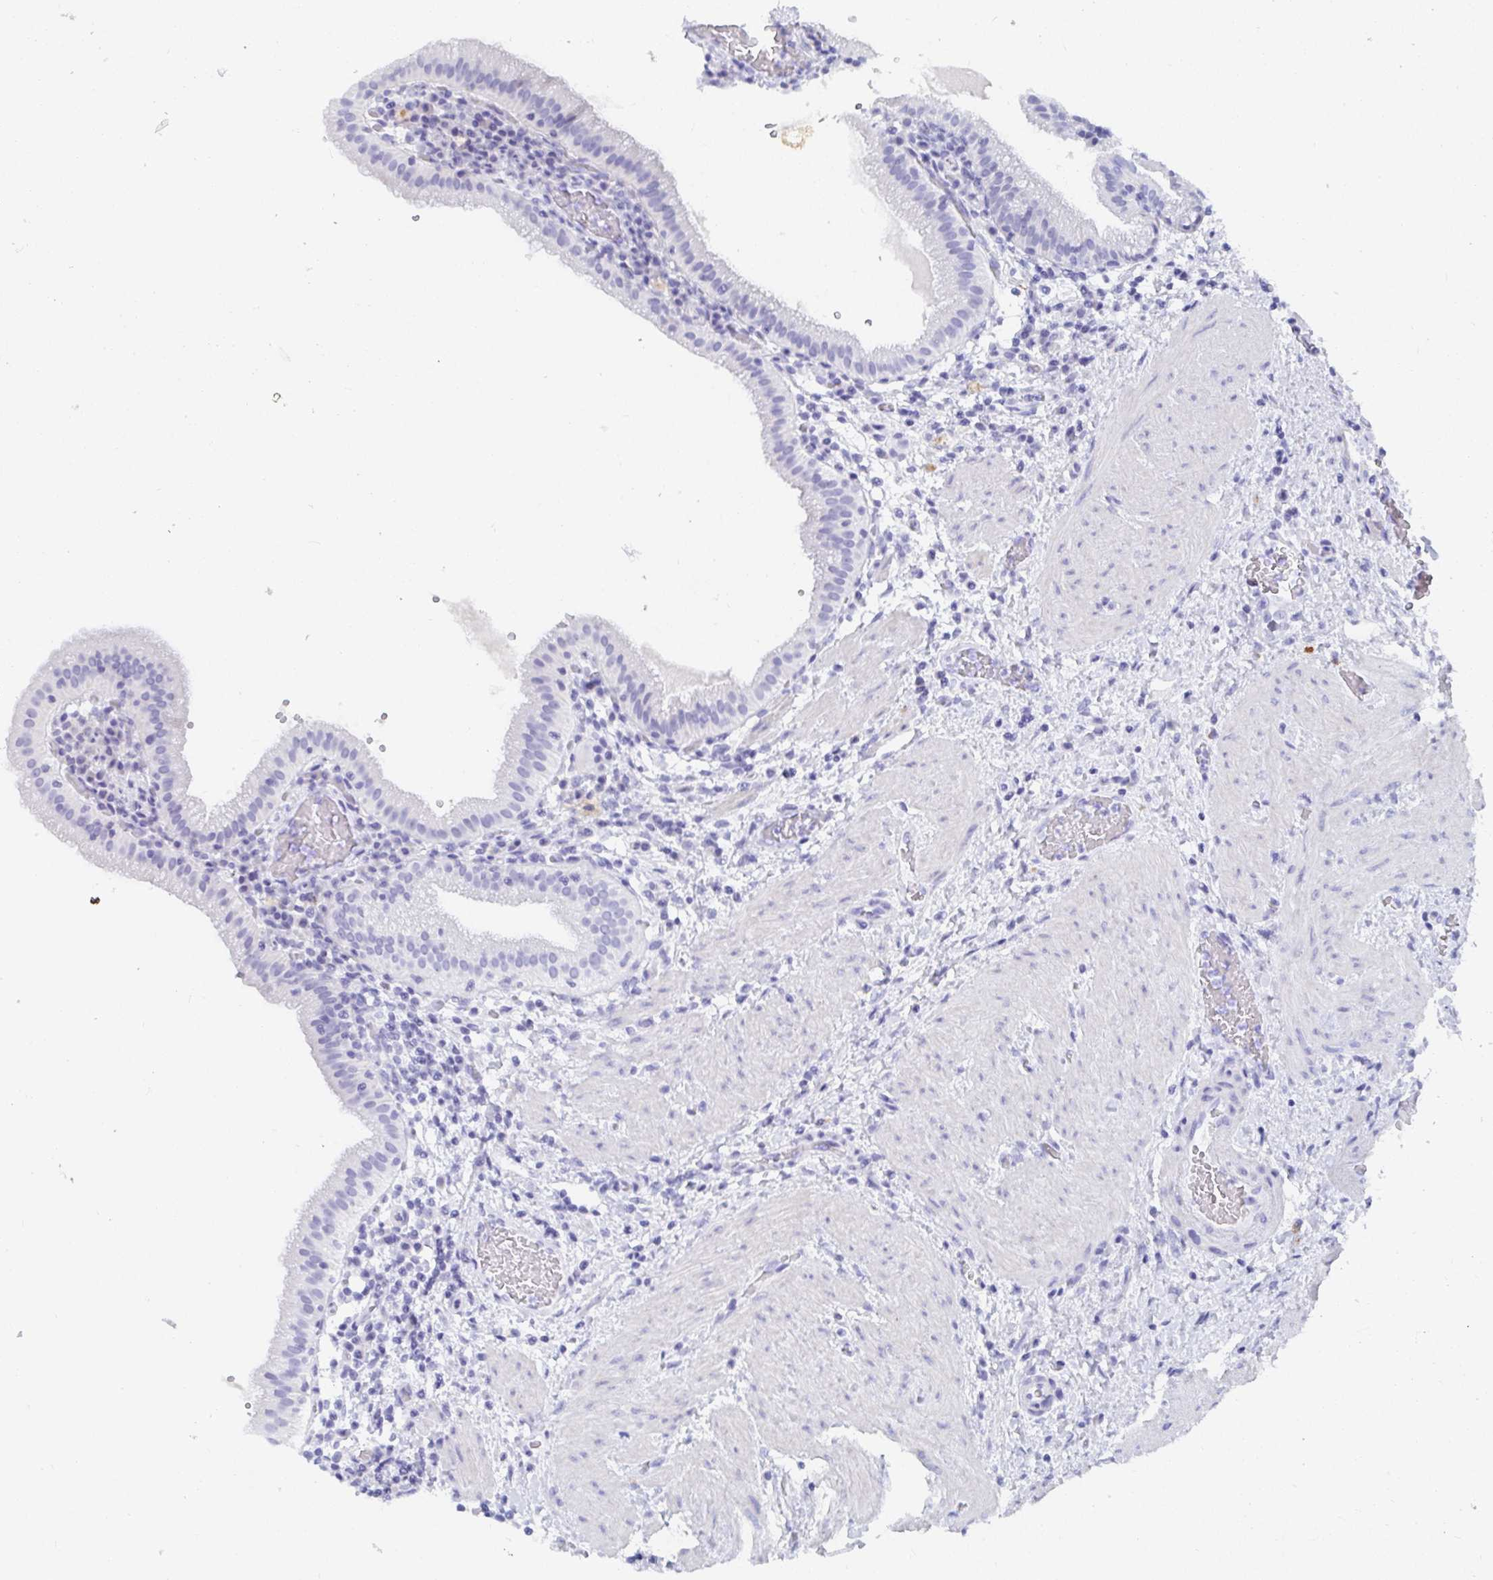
{"staining": {"intensity": "negative", "quantity": "none", "location": "none"}, "tissue": "gallbladder", "cell_type": "Glandular cells", "image_type": "normal", "snomed": [{"axis": "morphology", "description": "Normal tissue, NOS"}, {"axis": "topography", "description": "Gallbladder"}], "caption": "A high-resolution photomicrograph shows IHC staining of benign gallbladder, which reveals no significant staining in glandular cells.", "gene": "GRIA1", "patient": {"sex": "male", "age": 26}}